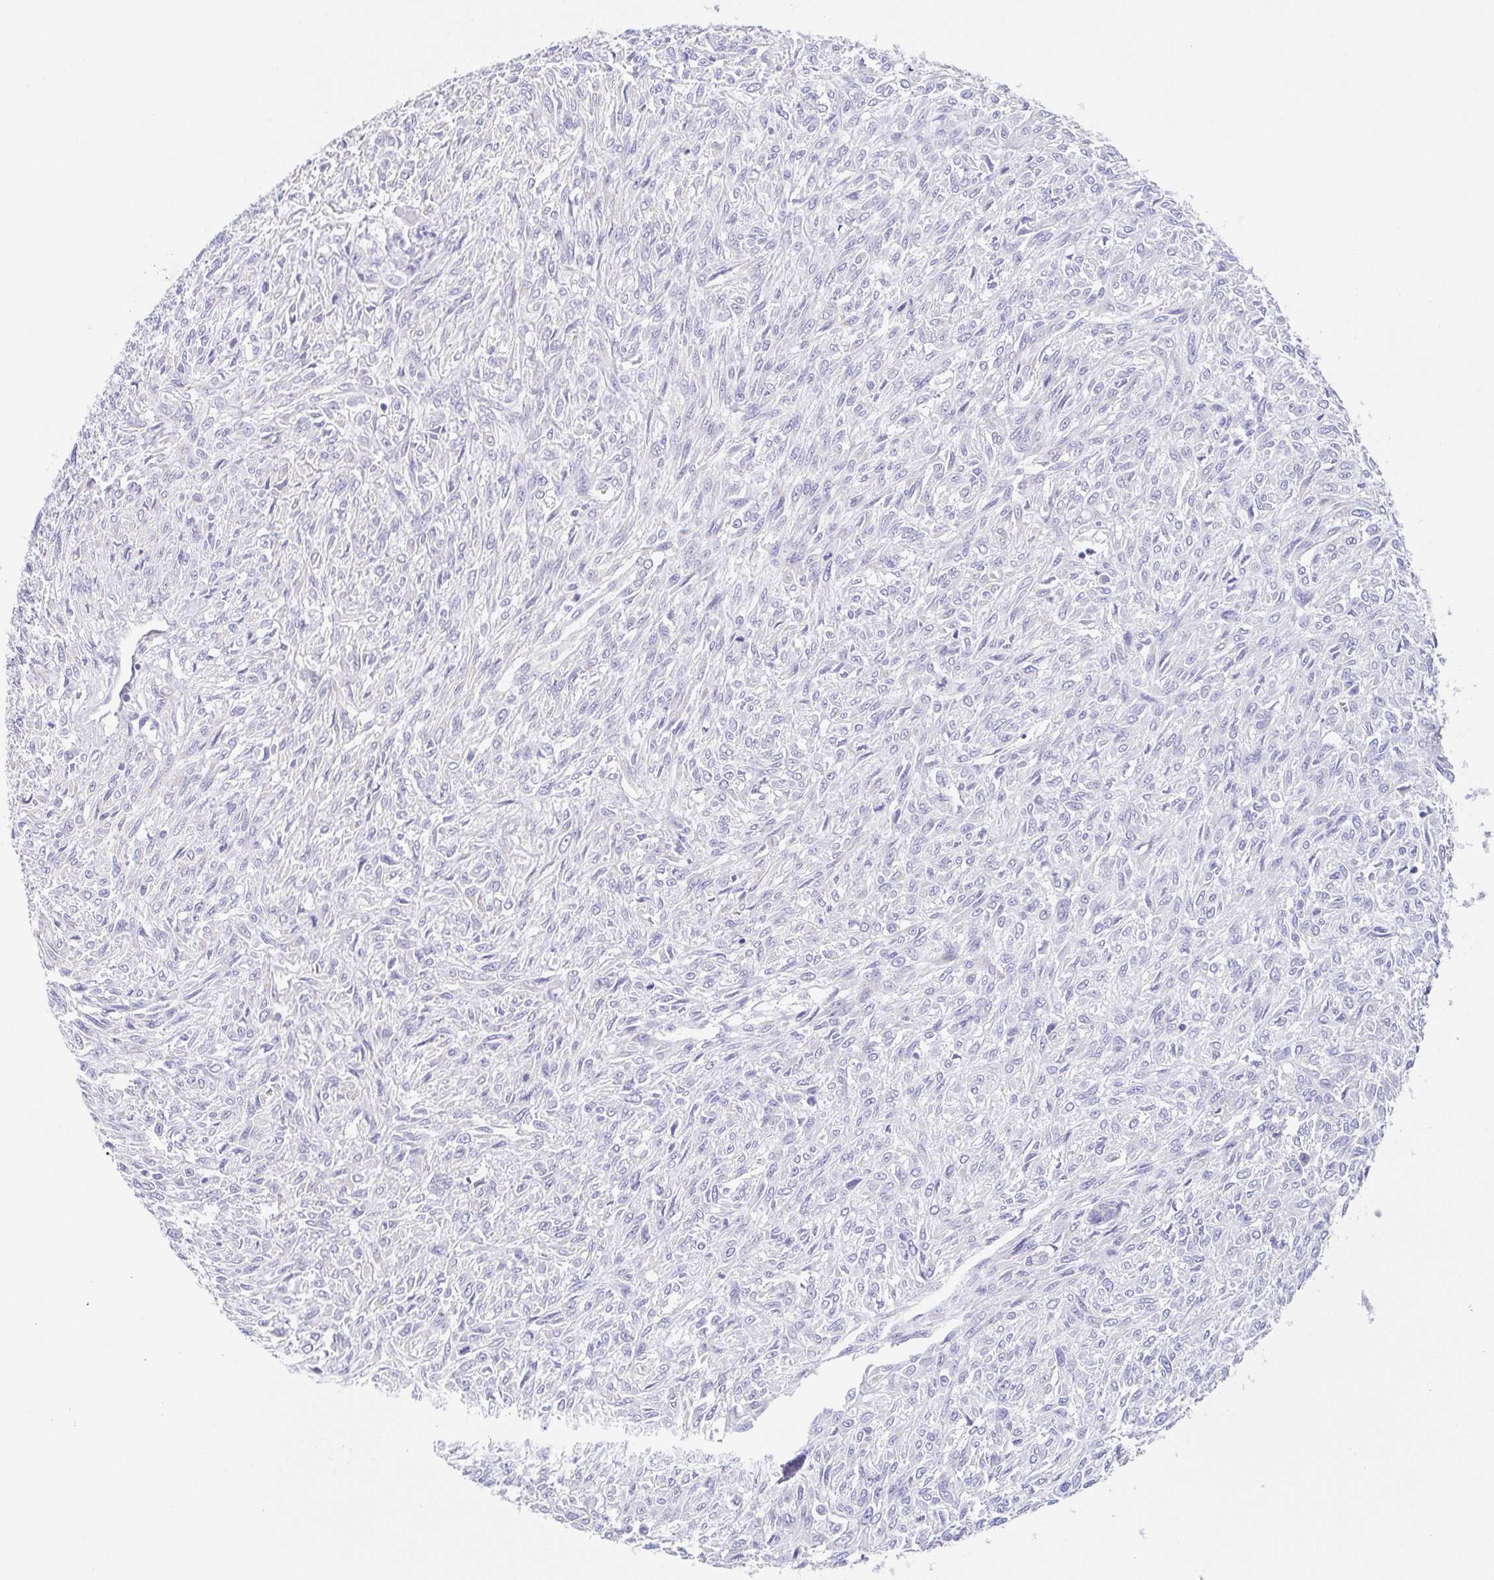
{"staining": {"intensity": "negative", "quantity": "none", "location": "none"}, "tissue": "renal cancer", "cell_type": "Tumor cells", "image_type": "cancer", "snomed": [{"axis": "morphology", "description": "Adenocarcinoma, NOS"}, {"axis": "topography", "description": "Kidney"}], "caption": "Histopathology image shows no protein expression in tumor cells of renal adenocarcinoma tissue.", "gene": "SCG3", "patient": {"sex": "male", "age": 58}}